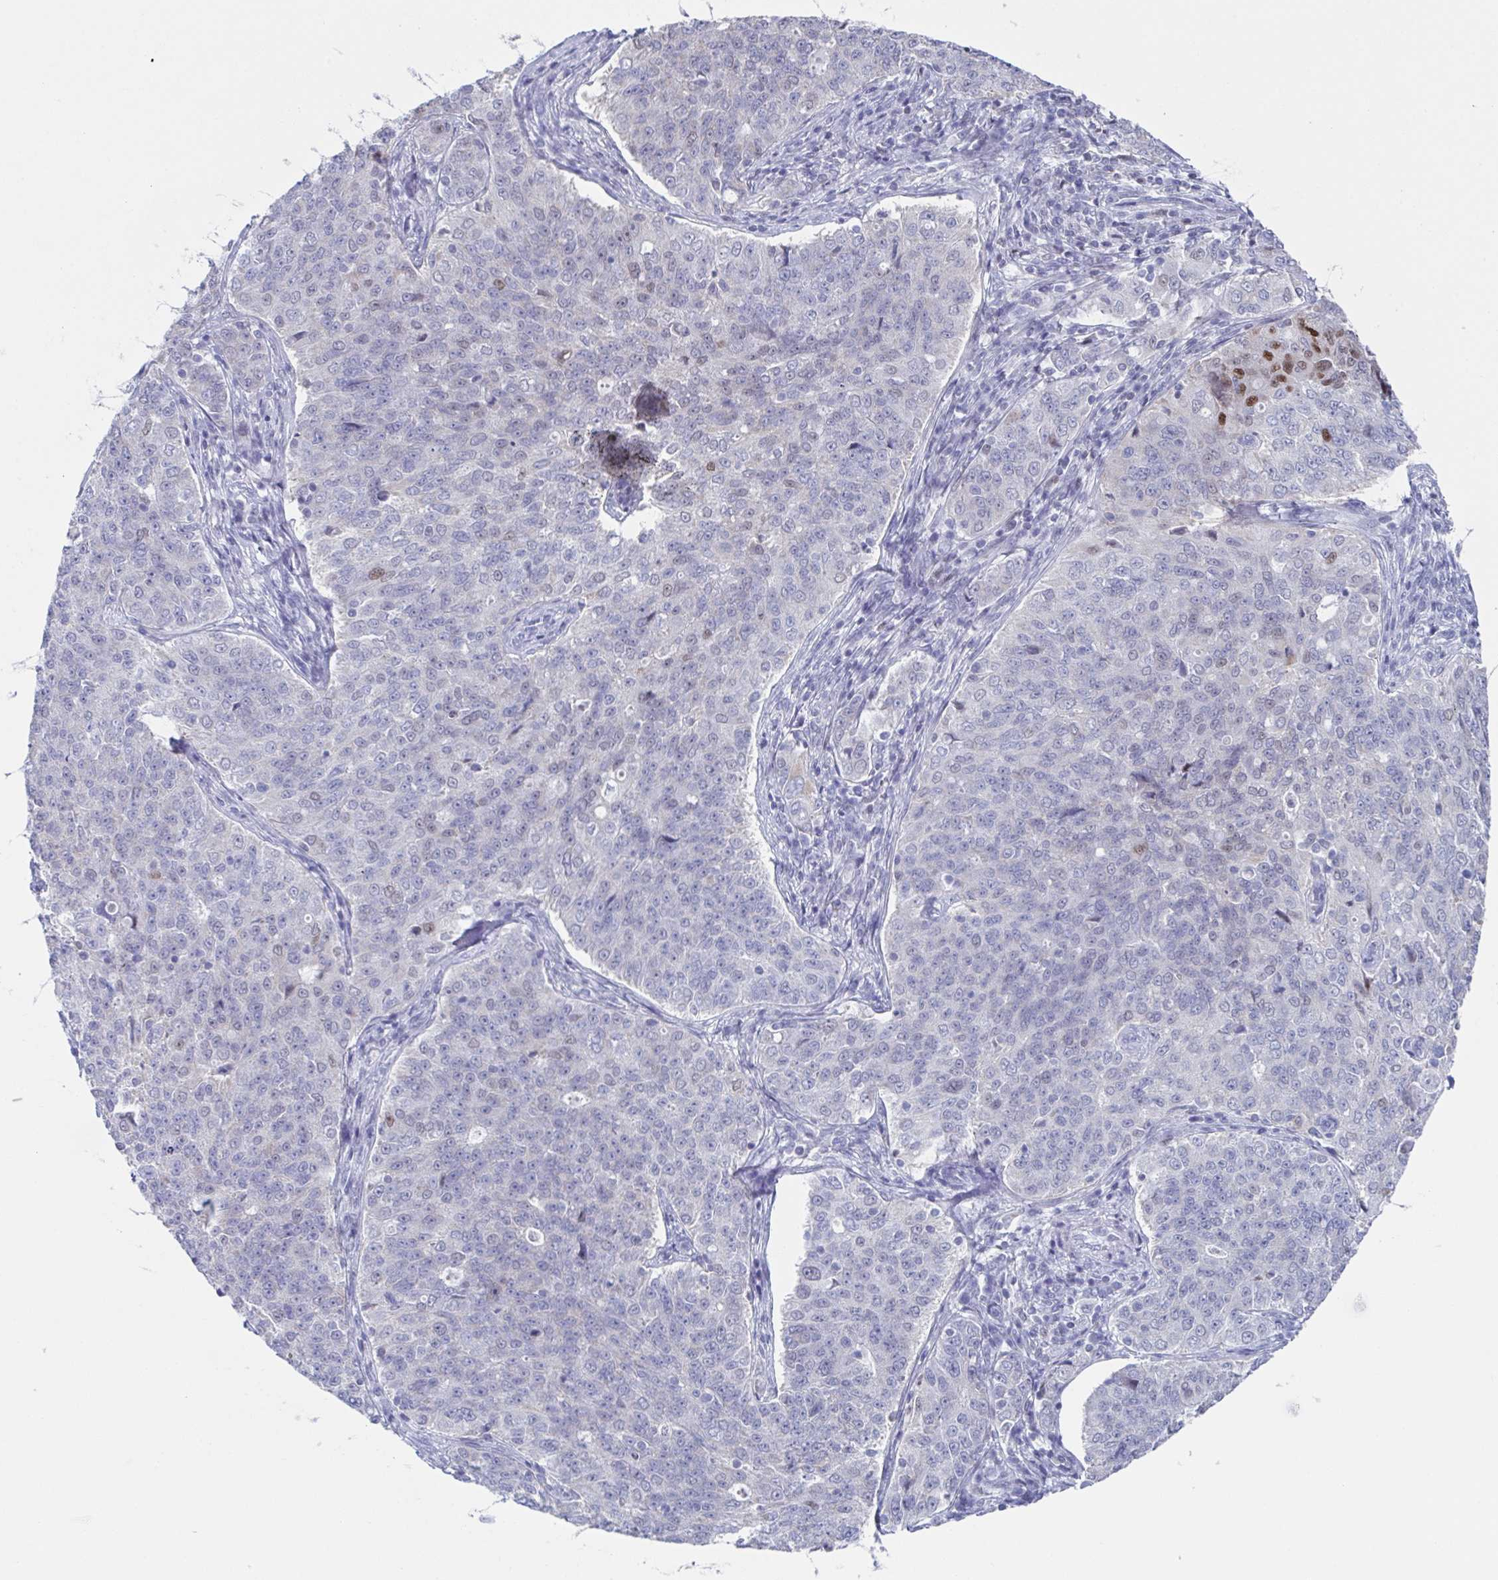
{"staining": {"intensity": "weak", "quantity": "<25%", "location": "nuclear"}, "tissue": "endometrial cancer", "cell_type": "Tumor cells", "image_type": "cancer", "snomed": [{"axis": "morphology", "description": "Adenocarcinoma, NOS"}, {"axis": "topography", "description": "Endometrium"}], "caption": "Adenocarcinoma (endometrial) was stained to show a protein in brown. There is no significant staining in tumor cells.", "gene": "PBOV1", "patient": {"sex": "female", "age": 43}}